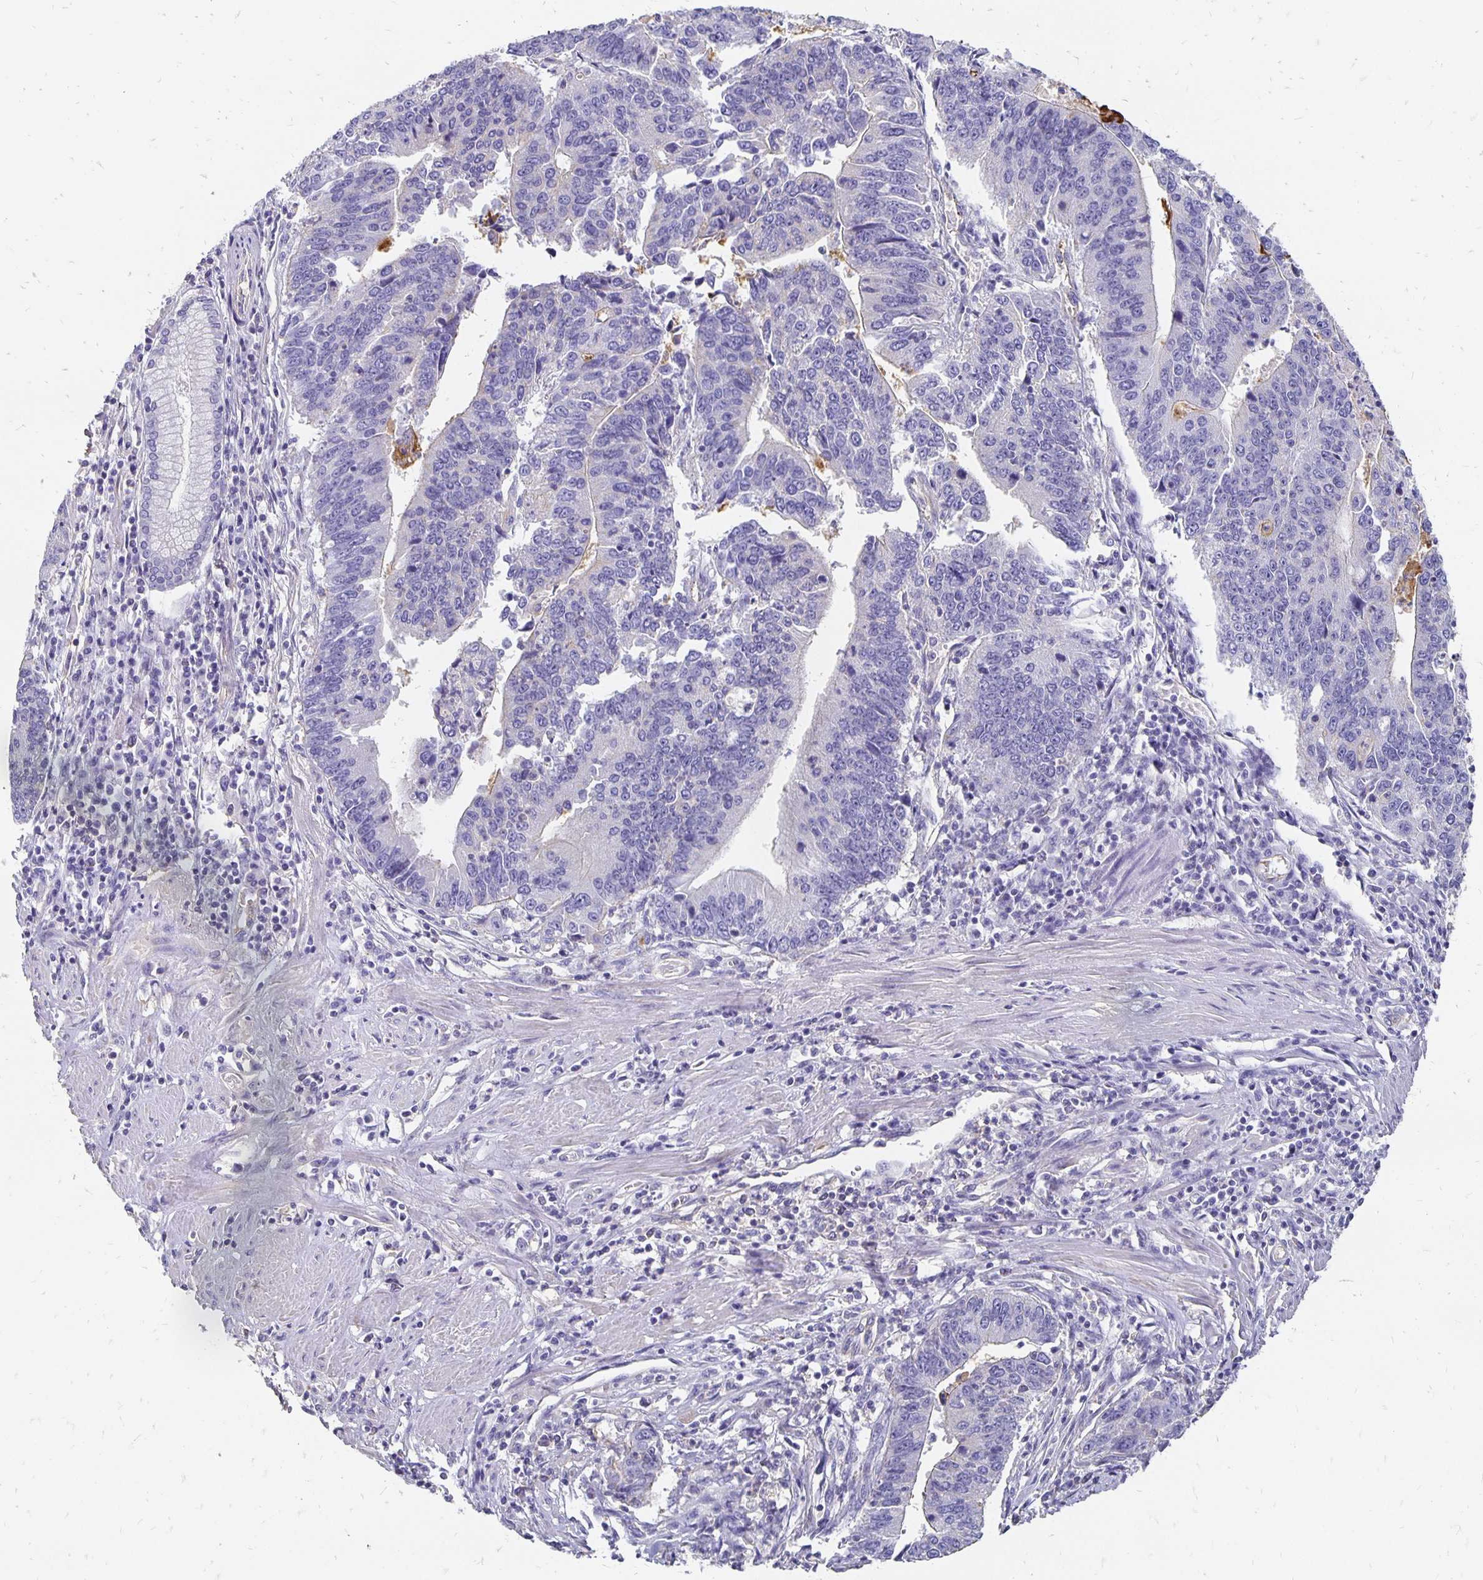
{"staining": {"intensity": "negative", "quantity": "none", "location": "none"}, "tissue": "stomach cancer", "cell_type": "Tumor cells", "image_type": "cancer", "snomed": [{"axis": "morphology", "description": "Adenocarcinoma, NOS"}, {"axis": "topography", "description": "Stomach"}], "caption": "Adenocarcinoma (stomach) stained for a protein using immunohistochemistry shows no staining tumor cells.", "gene": "APOB", "patient": {"sex": "male", "age": 59}}